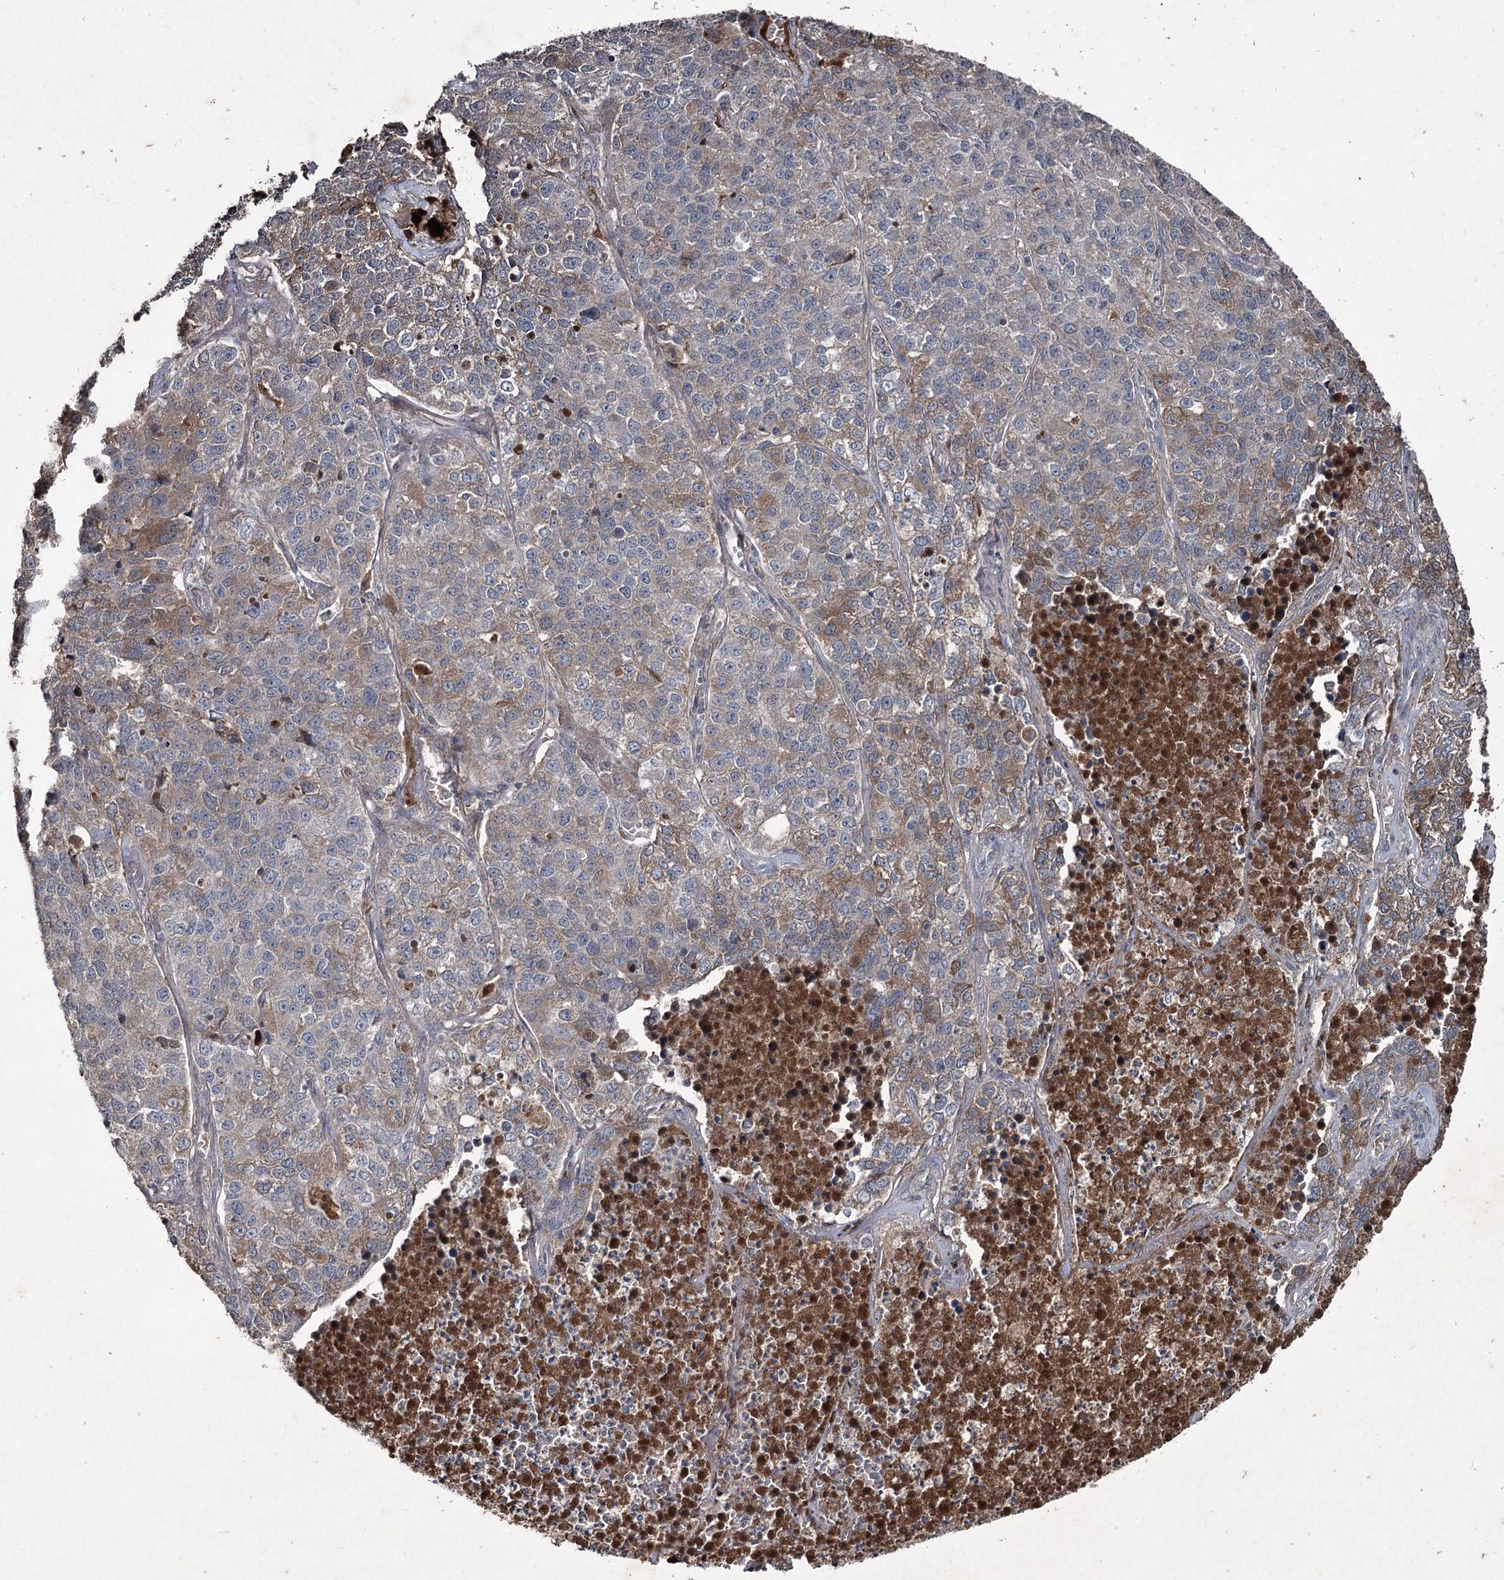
{"staining": {"intensity": "moderate", "quantity": "<25%", "location": "cytoplasmic/membranous"}, "tissue": "lung cancer", "cell_type": "Tumor cells", "image_type": "cancer", "snomed": [{"axis": "morphology", "description": "Adenocarcinoma, NOS"}, {"axis": "topography", "description": "Lung"}], "caption": "This is a histology image of IHC staining of lung cancer (adenocarcinoma), which shows moderate positivity in the cytoplasmic/membranous of tumor cells.", "gene": "PGLYRP2", "patient": {"sex": "male", "age": 49}}